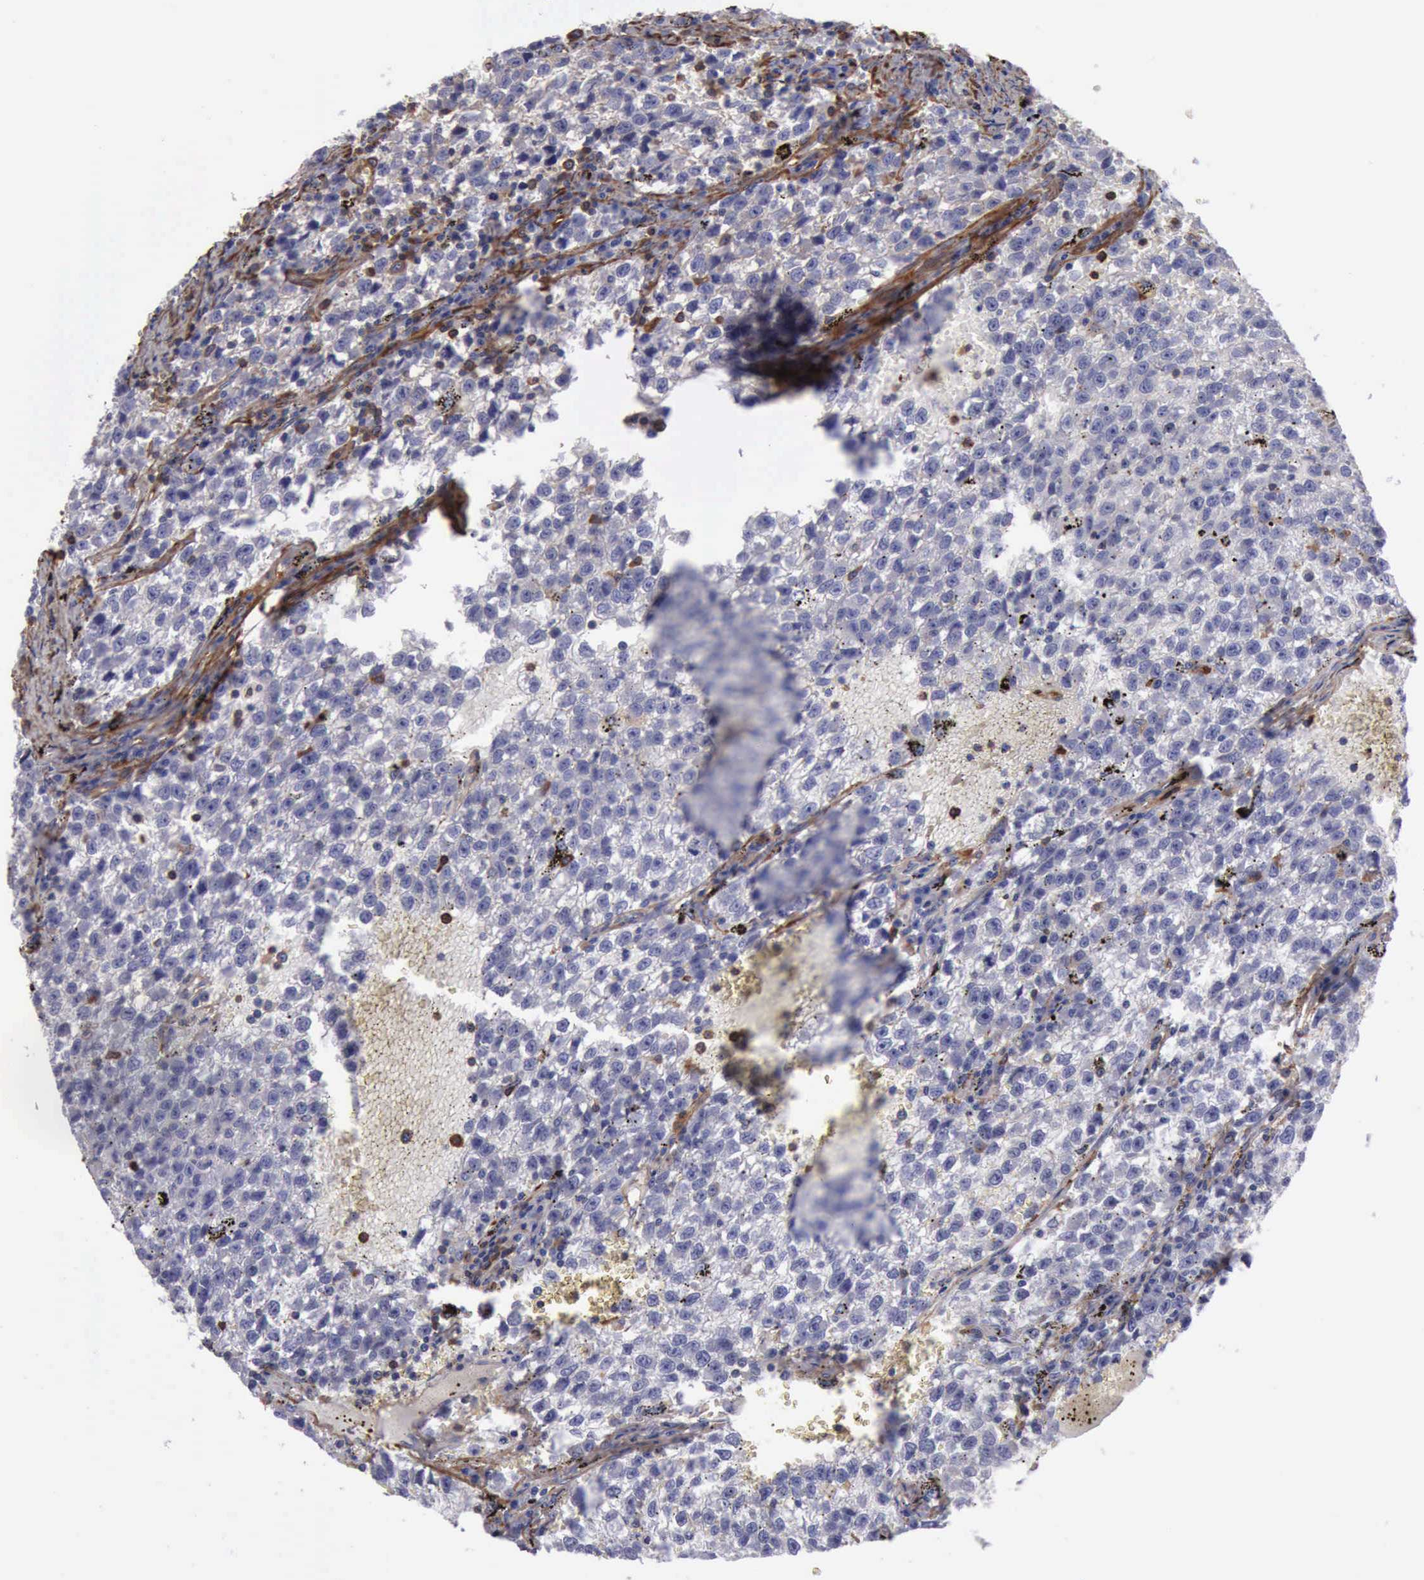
{"staining": {"intensity": "strong", "quantity": "25%-75%", "location": "cytoplasmic/membranous"}, "tissue": "testis cancer", "cell_type": "Tumor cells", "image_type": "cancer", "snomed": [{"axis": "morphology", "description": "Seminoma, NOS"}, {"axis": "topography", "description": "Testis"}], "caption": "A histopathology image of human testis cancer (seminoma) stained for a protein shows strong cytoplasmic/membranous brown staining in tumor cells. The staining was performed using DAB (3,3'-diaminobenzidine) to visualize the protein expression in brown, while the nuclei were stained in blue with hematoxylin (Magnification: 20x).", "gene": "FLNA", "patient": {"sex": "male", "age": 35}}